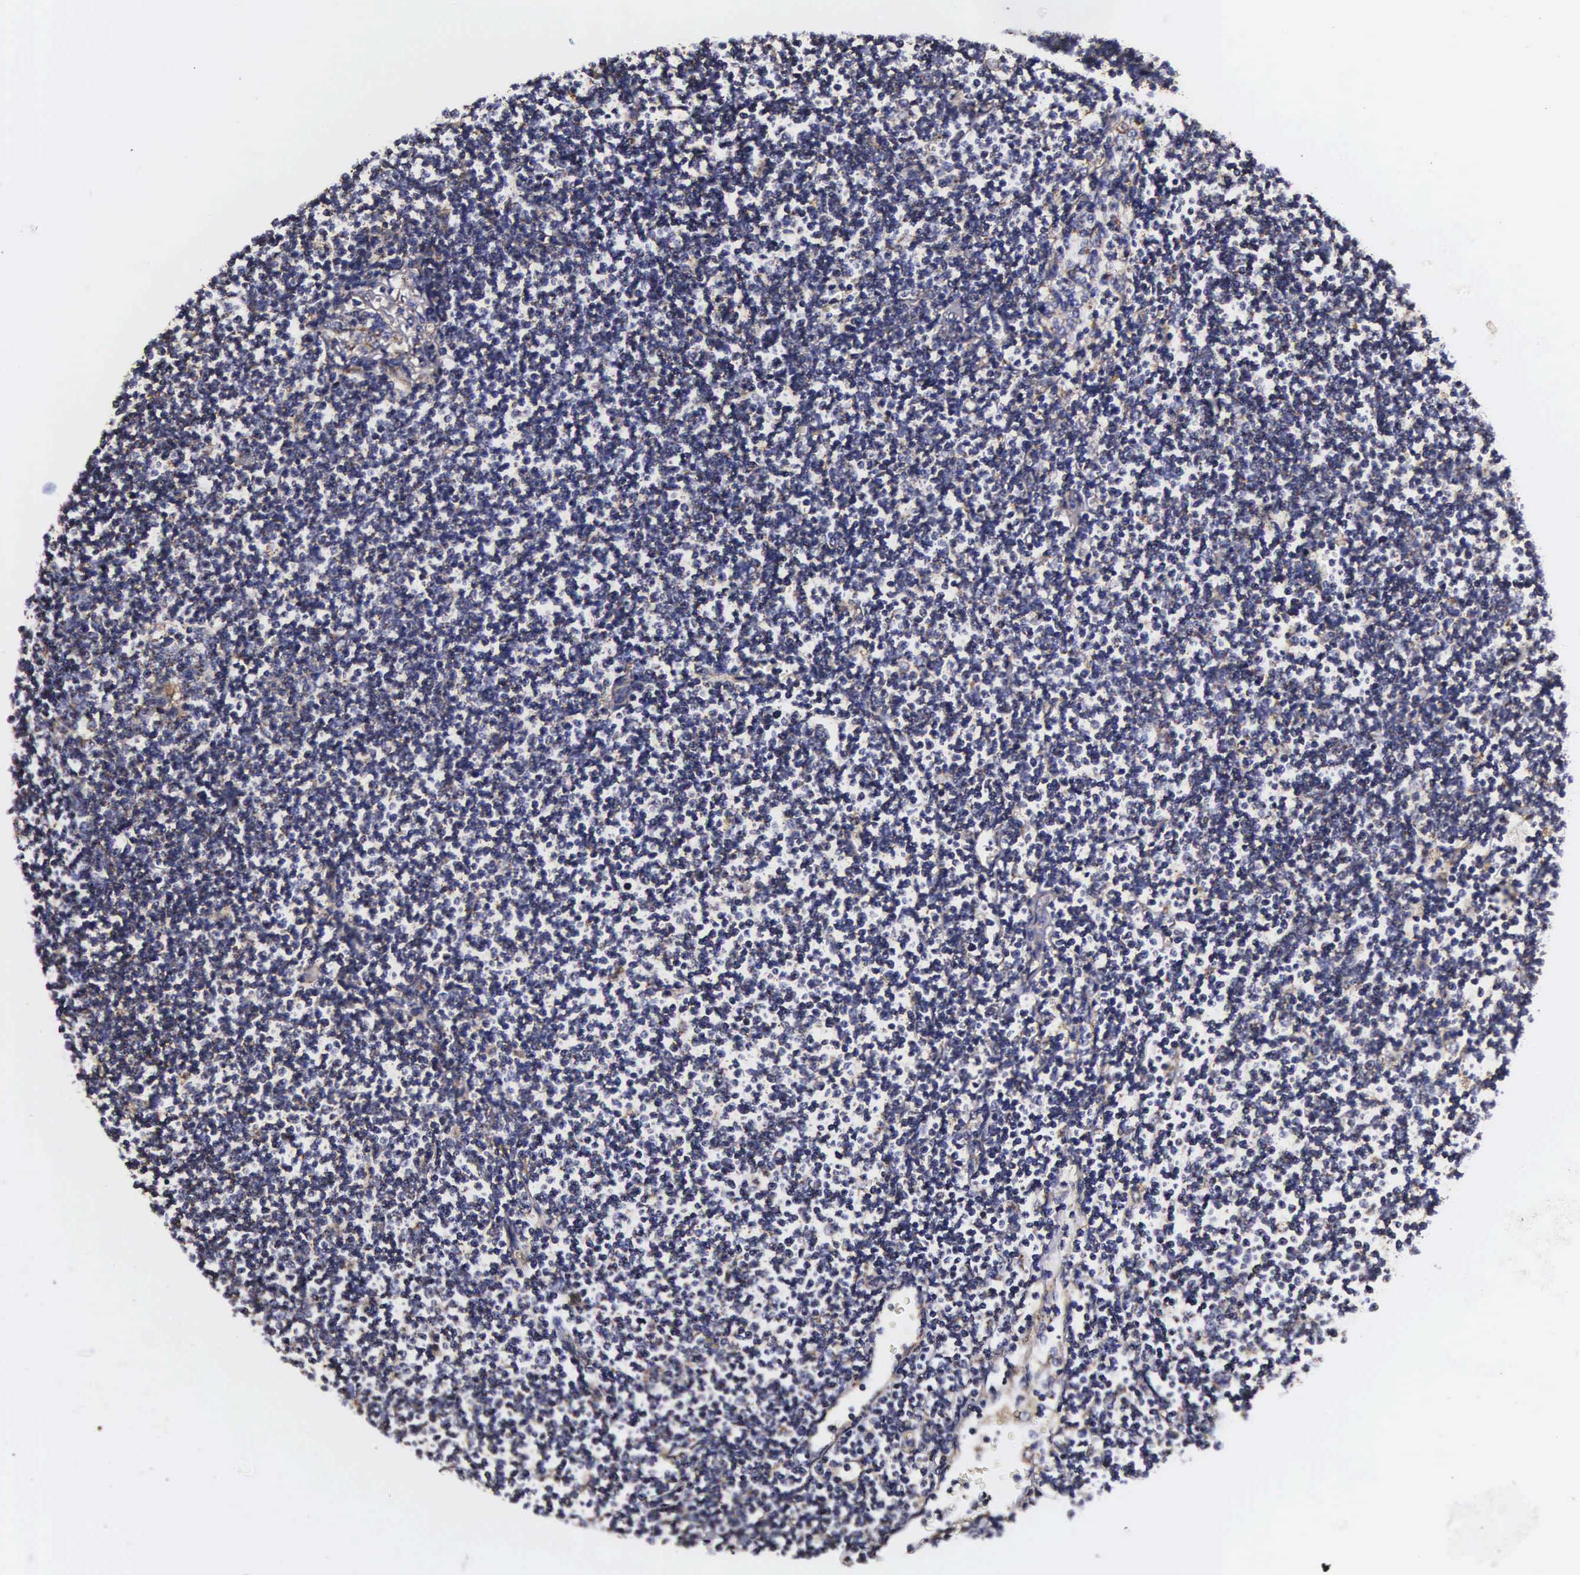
{"staining": {"intensity": "negative", "quantity": "none", "location": "none"}, "tissue": "lymphoma", "cell_type": "Tumor cells", "image_type": "cancer", "snomed": [{"axis": "morphology", "description": "Malignant lymphoma, non-Hodgkin's type, Low grade"}, {"axis": "topography", "description": "Lymph node"}], "caption": "Lymphoma was stained to show a protein in brown. There is no significant positivity in tumor cells.", "gene": "PSMA3", "patient": {"sex": "male", "age": 65}}